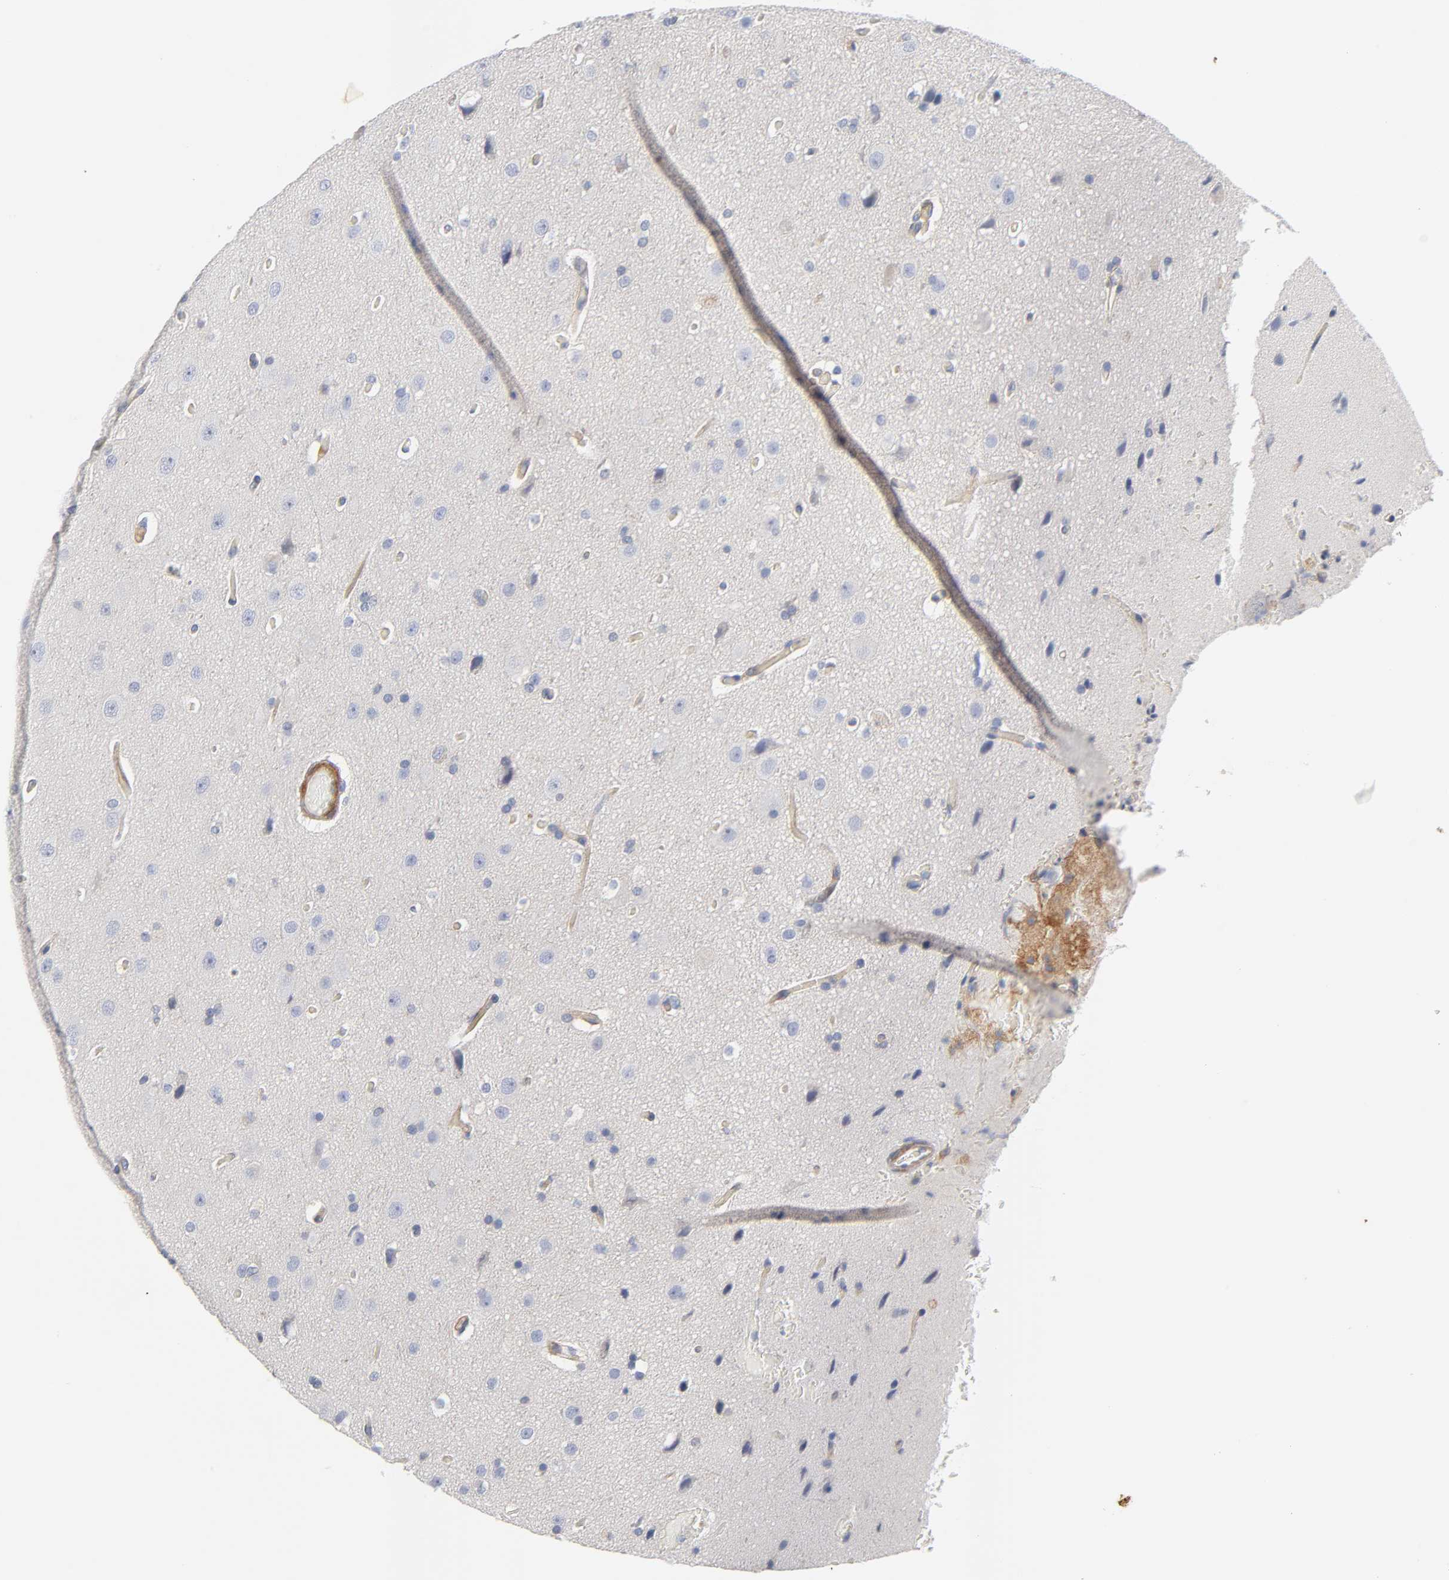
{"staining": {"intensity": "negative", "quantity": "none", "location": "none"}, "tissue": "glioma", "cell_type": "Tumor cells", "image_type": "cancer", "snomed": [{"axis": "morphology", "description": "Glioma, malignant, Low grade"}, {"axis": "topography", "description": "Cerebral cortex"}], "caption": "Protein analysis of malignant glioma (low-grade) displays no significant staining in tumor cells. (Brightfield microscopy of DAB immunohistochemistry (IHC) at high magnification).", "gene": "ROCK1", "patient": {"sex": "female", "age": 47}}